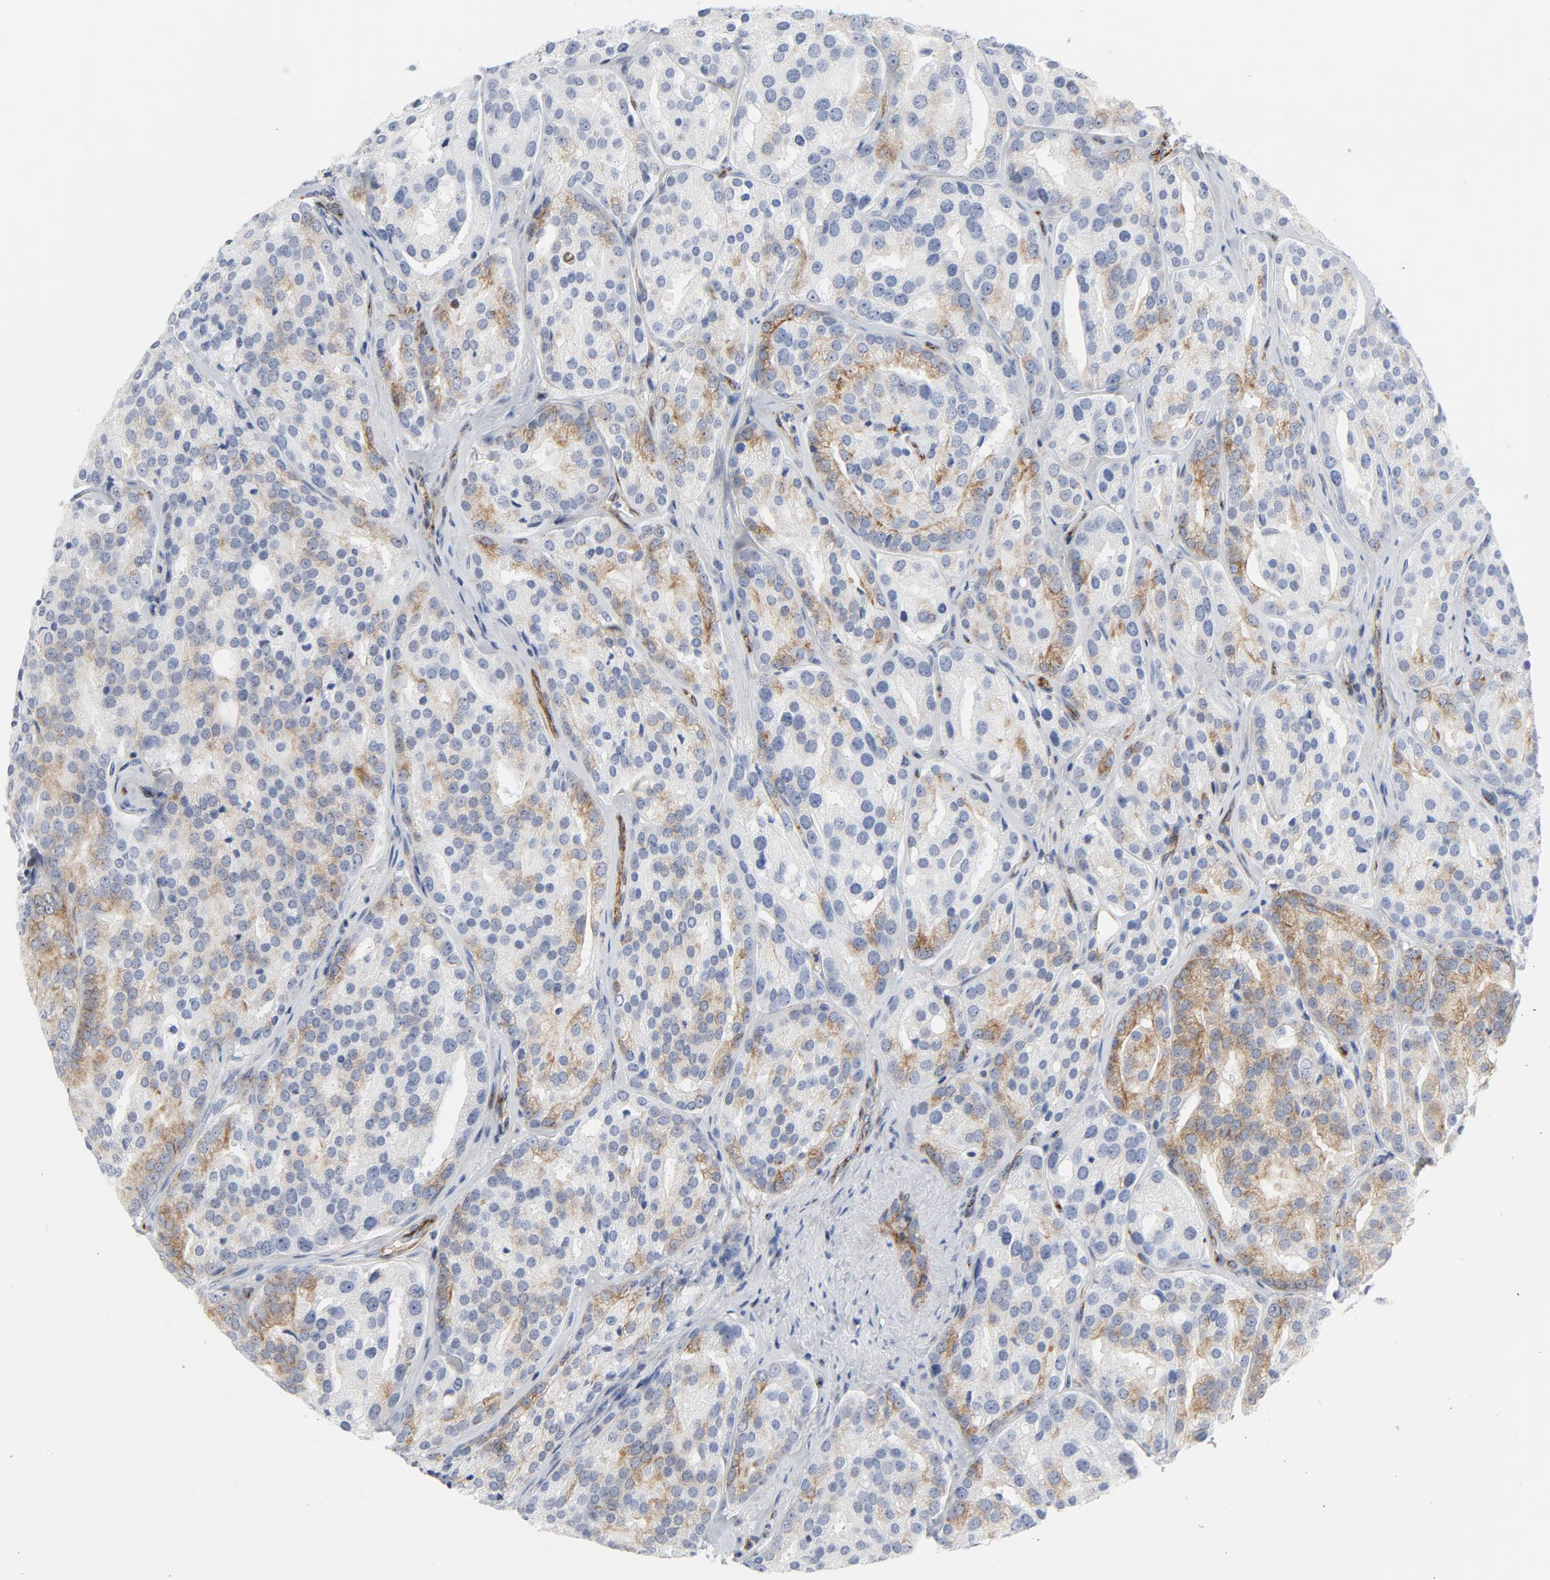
{"staining": {"intensity": "moderate", "quantity": "25%-75%", "location": "cytoplasmic/membranous"}, "tissue": "prostate cancer", "cell_type": "Tumor cells", "image_type": "cancer", "snomed": [{"axis": "morphology", "description": "Adenocarcinoma, High grade"}, {"axis": "topography", "description": "Prostate"}], "caption": "This is a histology image of immunohistochemistry (IHC) staining of prostate cancer, which shows moderate staining in the cytoplasmic/membranous of tumor cells.", "gene": "TUBB1", "patient": {"sex": "male", "age": 64}}